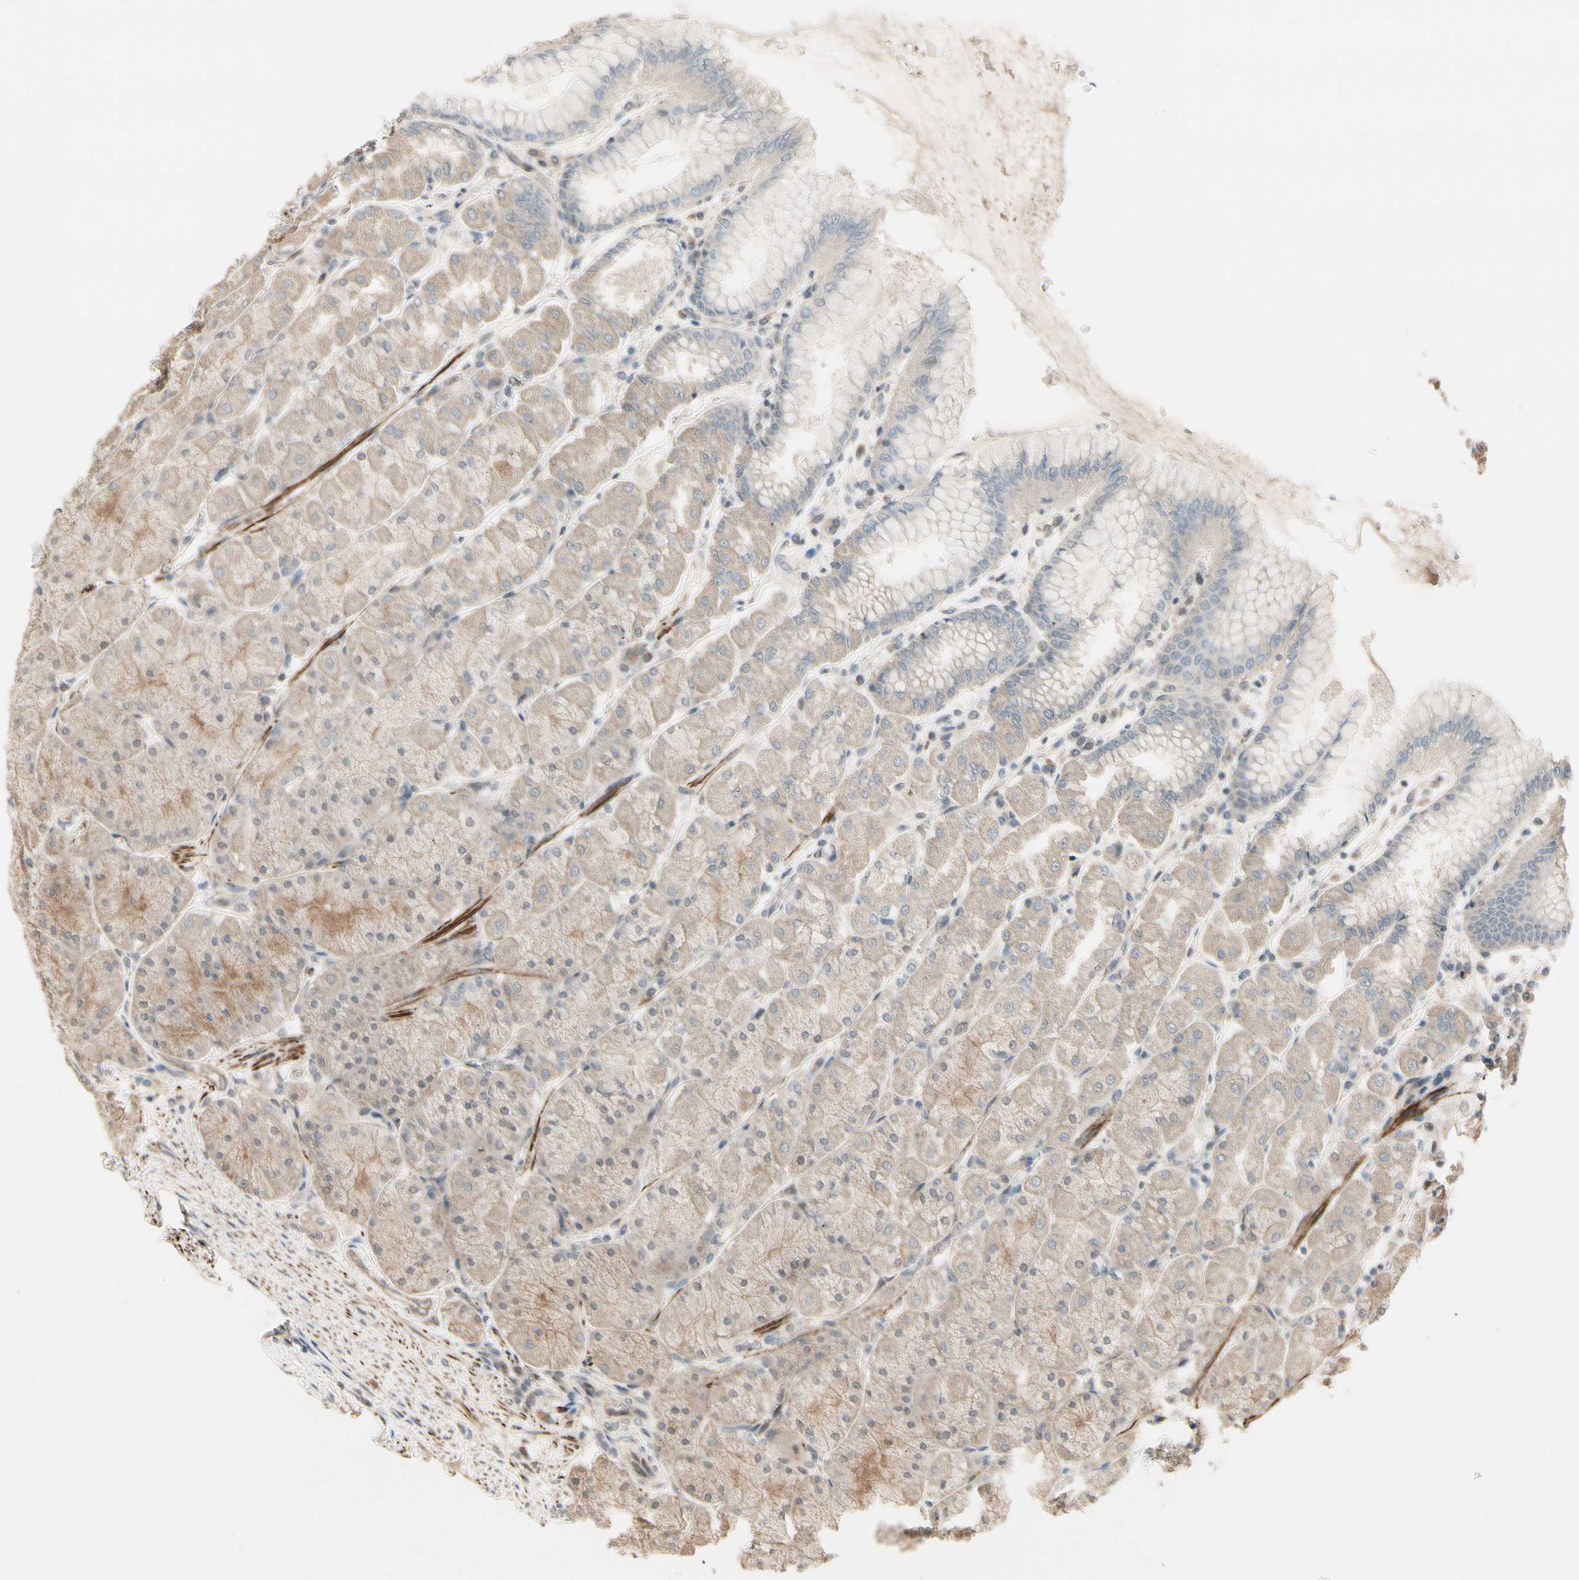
{"staining": {"intensity": "weak", "quantity": ">75%", "location": "cytoplasmic/membranous"}, "tissue": "stomach", "cell_type": "Glandular cells", "image_type": "normal", "snomed": [{"axis": "morphology", "description": "Normal tissue, NOS"}, {"axis": "topography", "description": "Stomach, upper"}], "caption": "Weak cytoplasmic/membranous expression is appreciated in about >75% of glandular cells in unremarkable stomach.", "gene": "SVBP", "patient": {"sex": "female", "age": 56}}